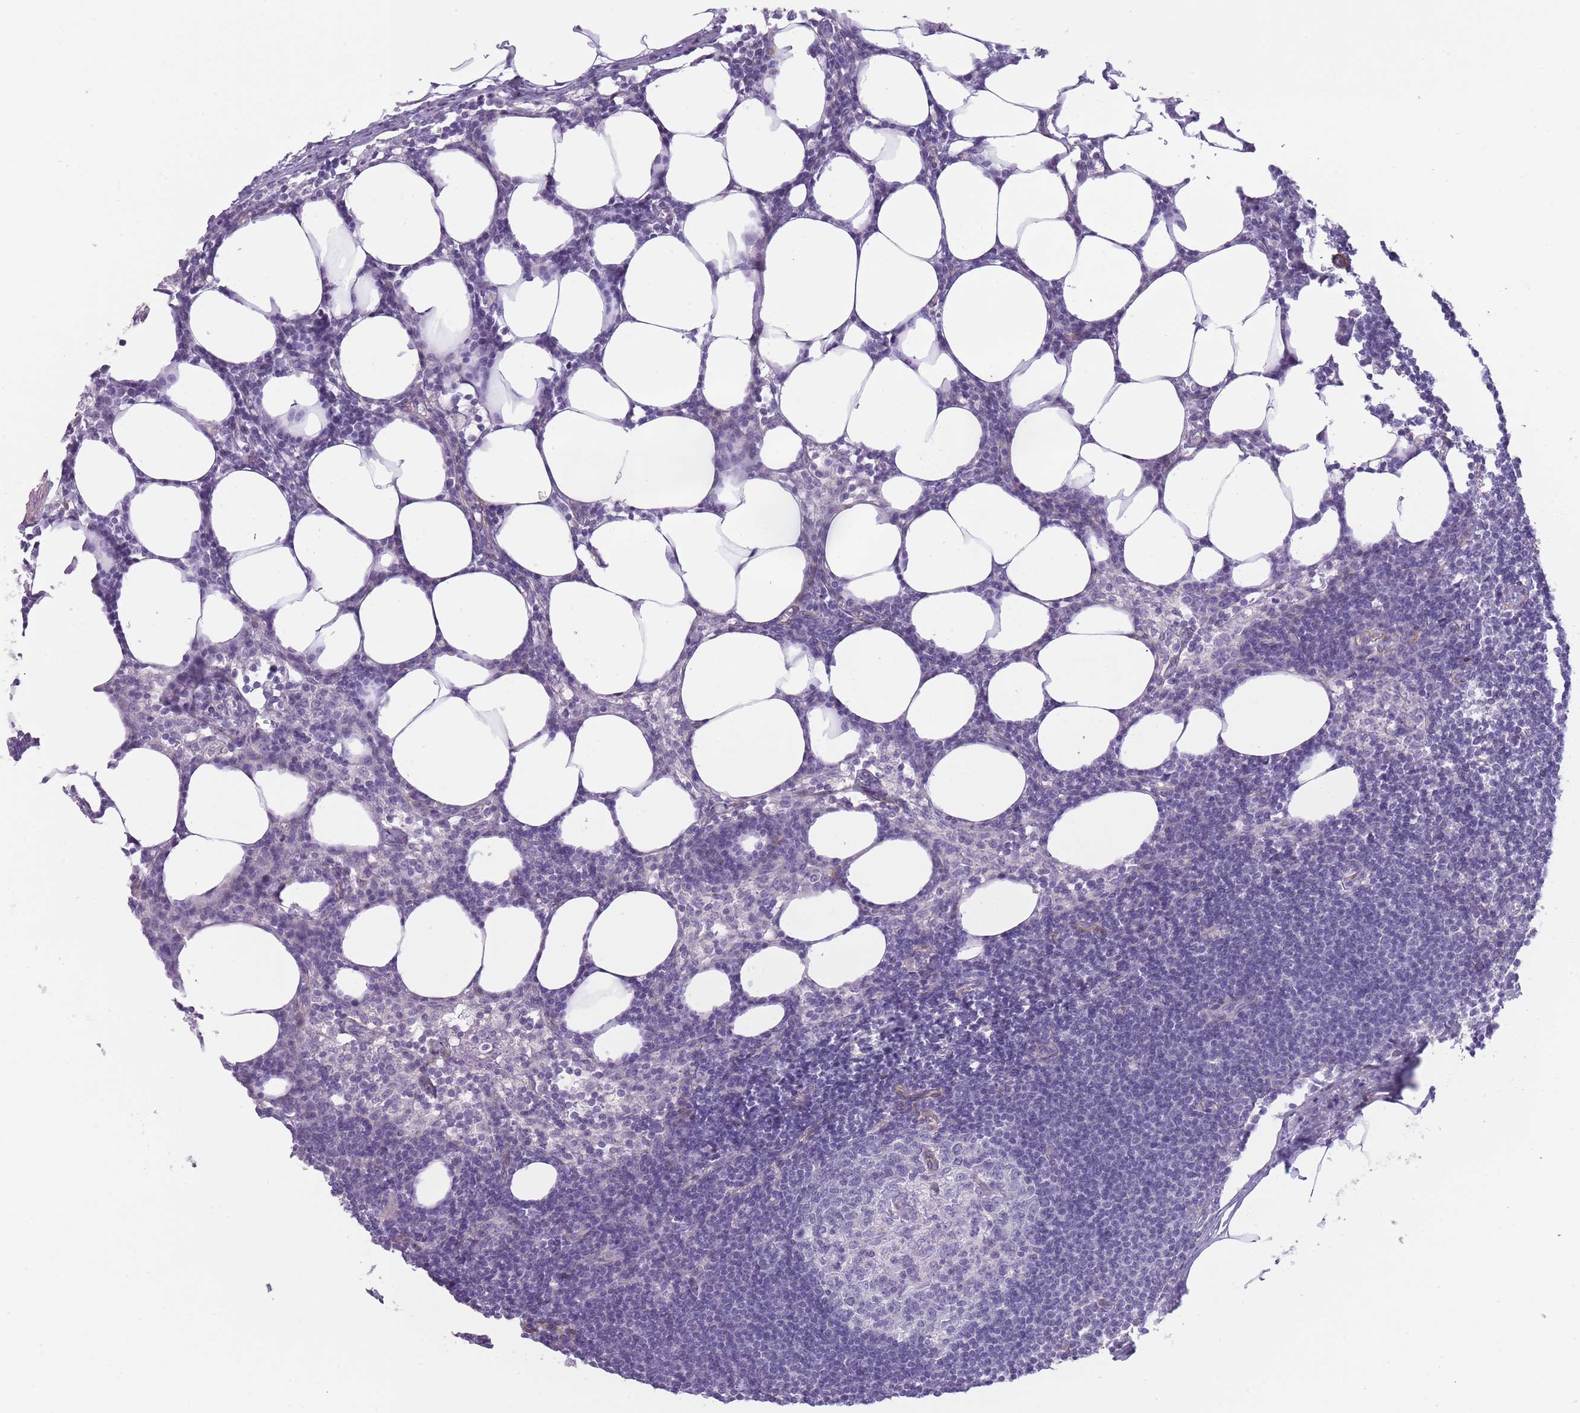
{"staining": {"intensity": "negative", "quantity": "none", "location": "none"}, "tissue": "lymph node", "cell_type": "Germinal center cells", "image_type": "normal", "snomed": [{"axis": "morphology", "description": "Normal tissue, NOS"}, {"axis": "topography", "description": "Lymph node"}], "caption": "Germinal center cells are negative for brown protein staining in normal lymph node. Brightfield microscopy of immunohistochemistry (IHC) stained with DAB (brown) and hematoxylin (blue), captured at high magnification.", "gene": "OR11H12", "patient": {"sex": "female", "age": 30}}